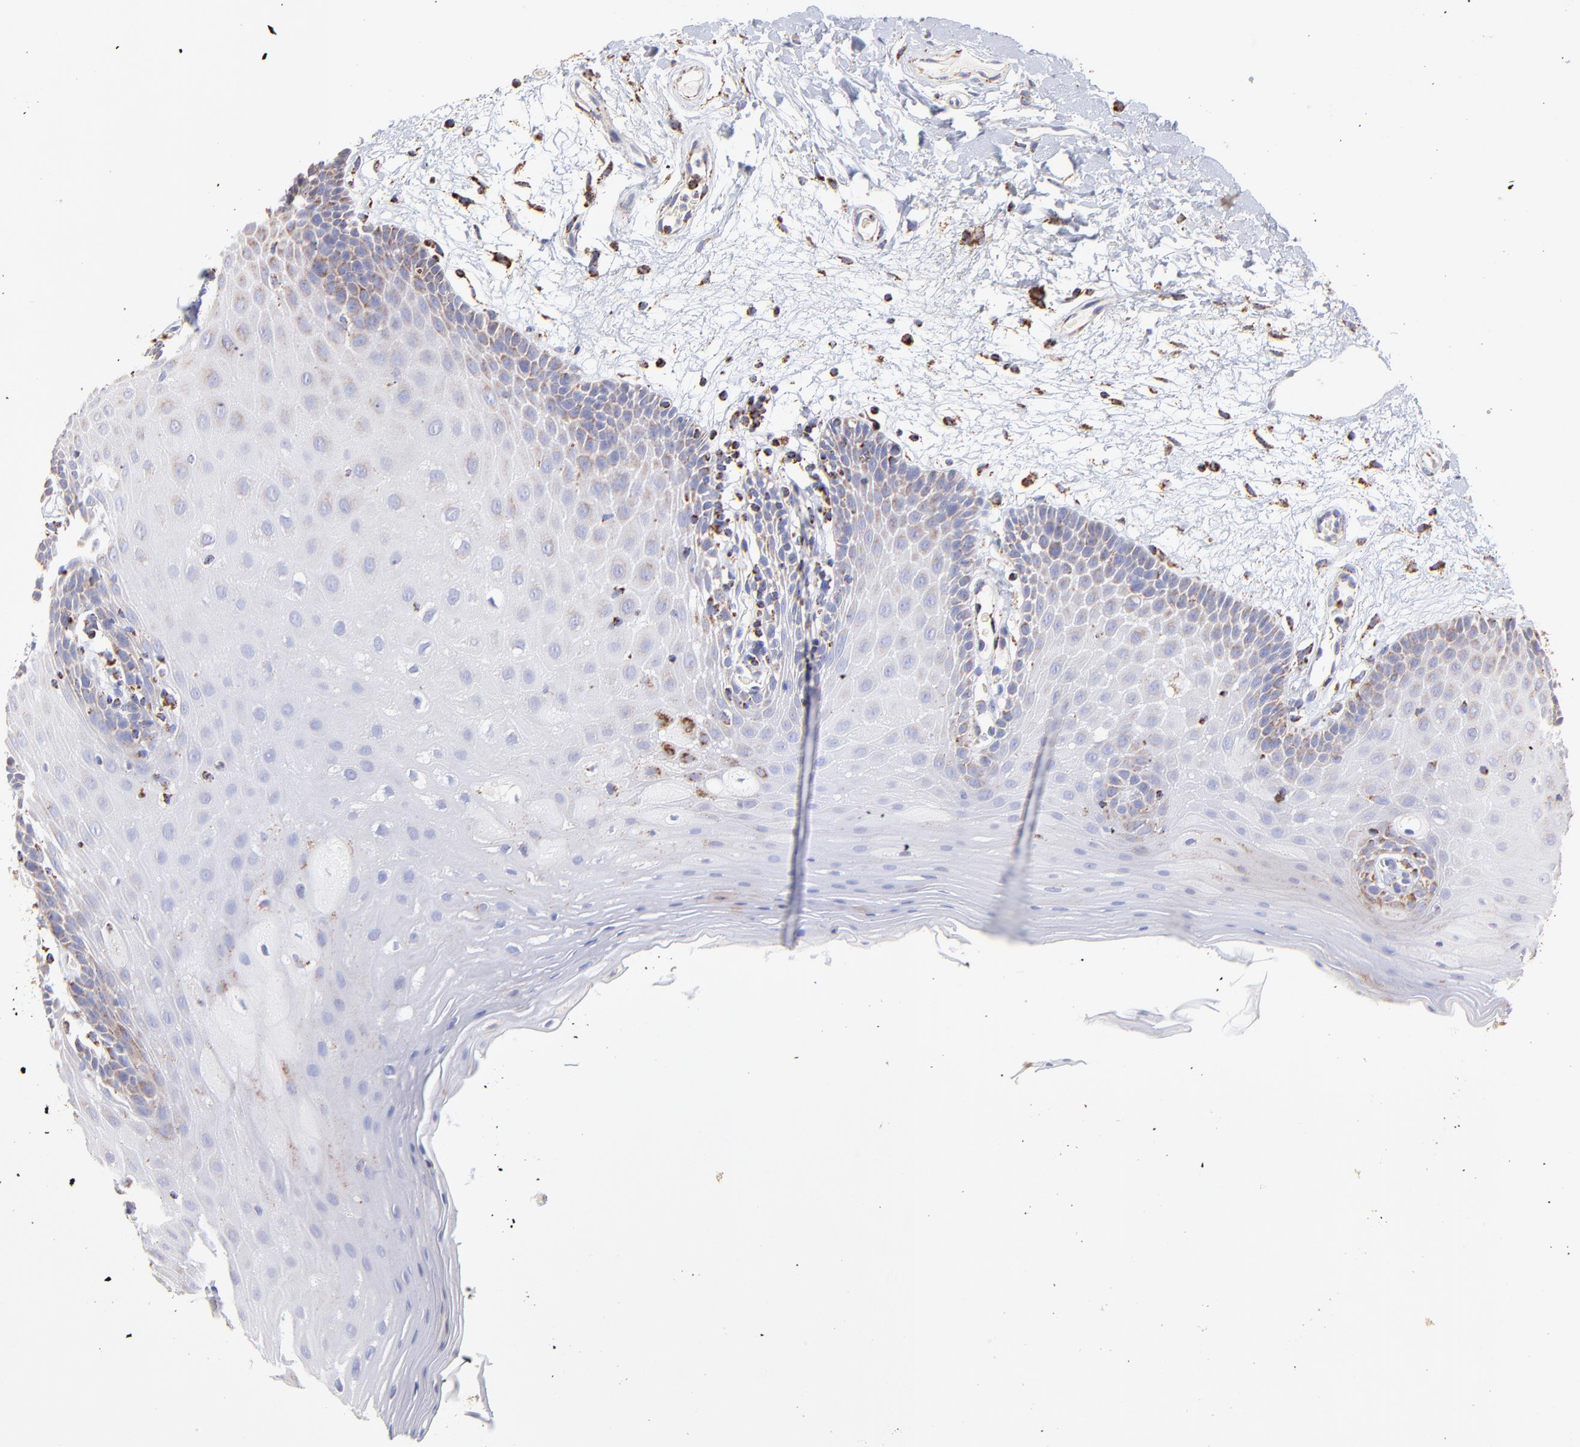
{"staining": {"intensity": "weak", "quantity": "25%-75%", "location": "cytoplasmic/membranous"}, "tissue": "oral mucosa", "cell_type": "Squamous epithelial cells", "image_type": "normal", "snomed": [{"axis": "morphology", "description": "Normal tissue, NOS"}, {"axis": "morphology", "description": "Squamous cell carcinoma, NOS"}, {"axis": "topography", "description": "Skeletal muscle"}, {"axis": "topography", "description": "Oral tissue"}, {"axis": "topography", "description": "Head-Neck"}], "caption": "A high-resolution micrograph shows immunohistochemistry (IHC) staining of unremarkable oral mucosa, which displays weak cytoplasmic/membranous positivity in approximately 25%-75% of squamous epithelial cells.", "gene": "ECH1", "patient": {"sex": "male", "age": 71}}